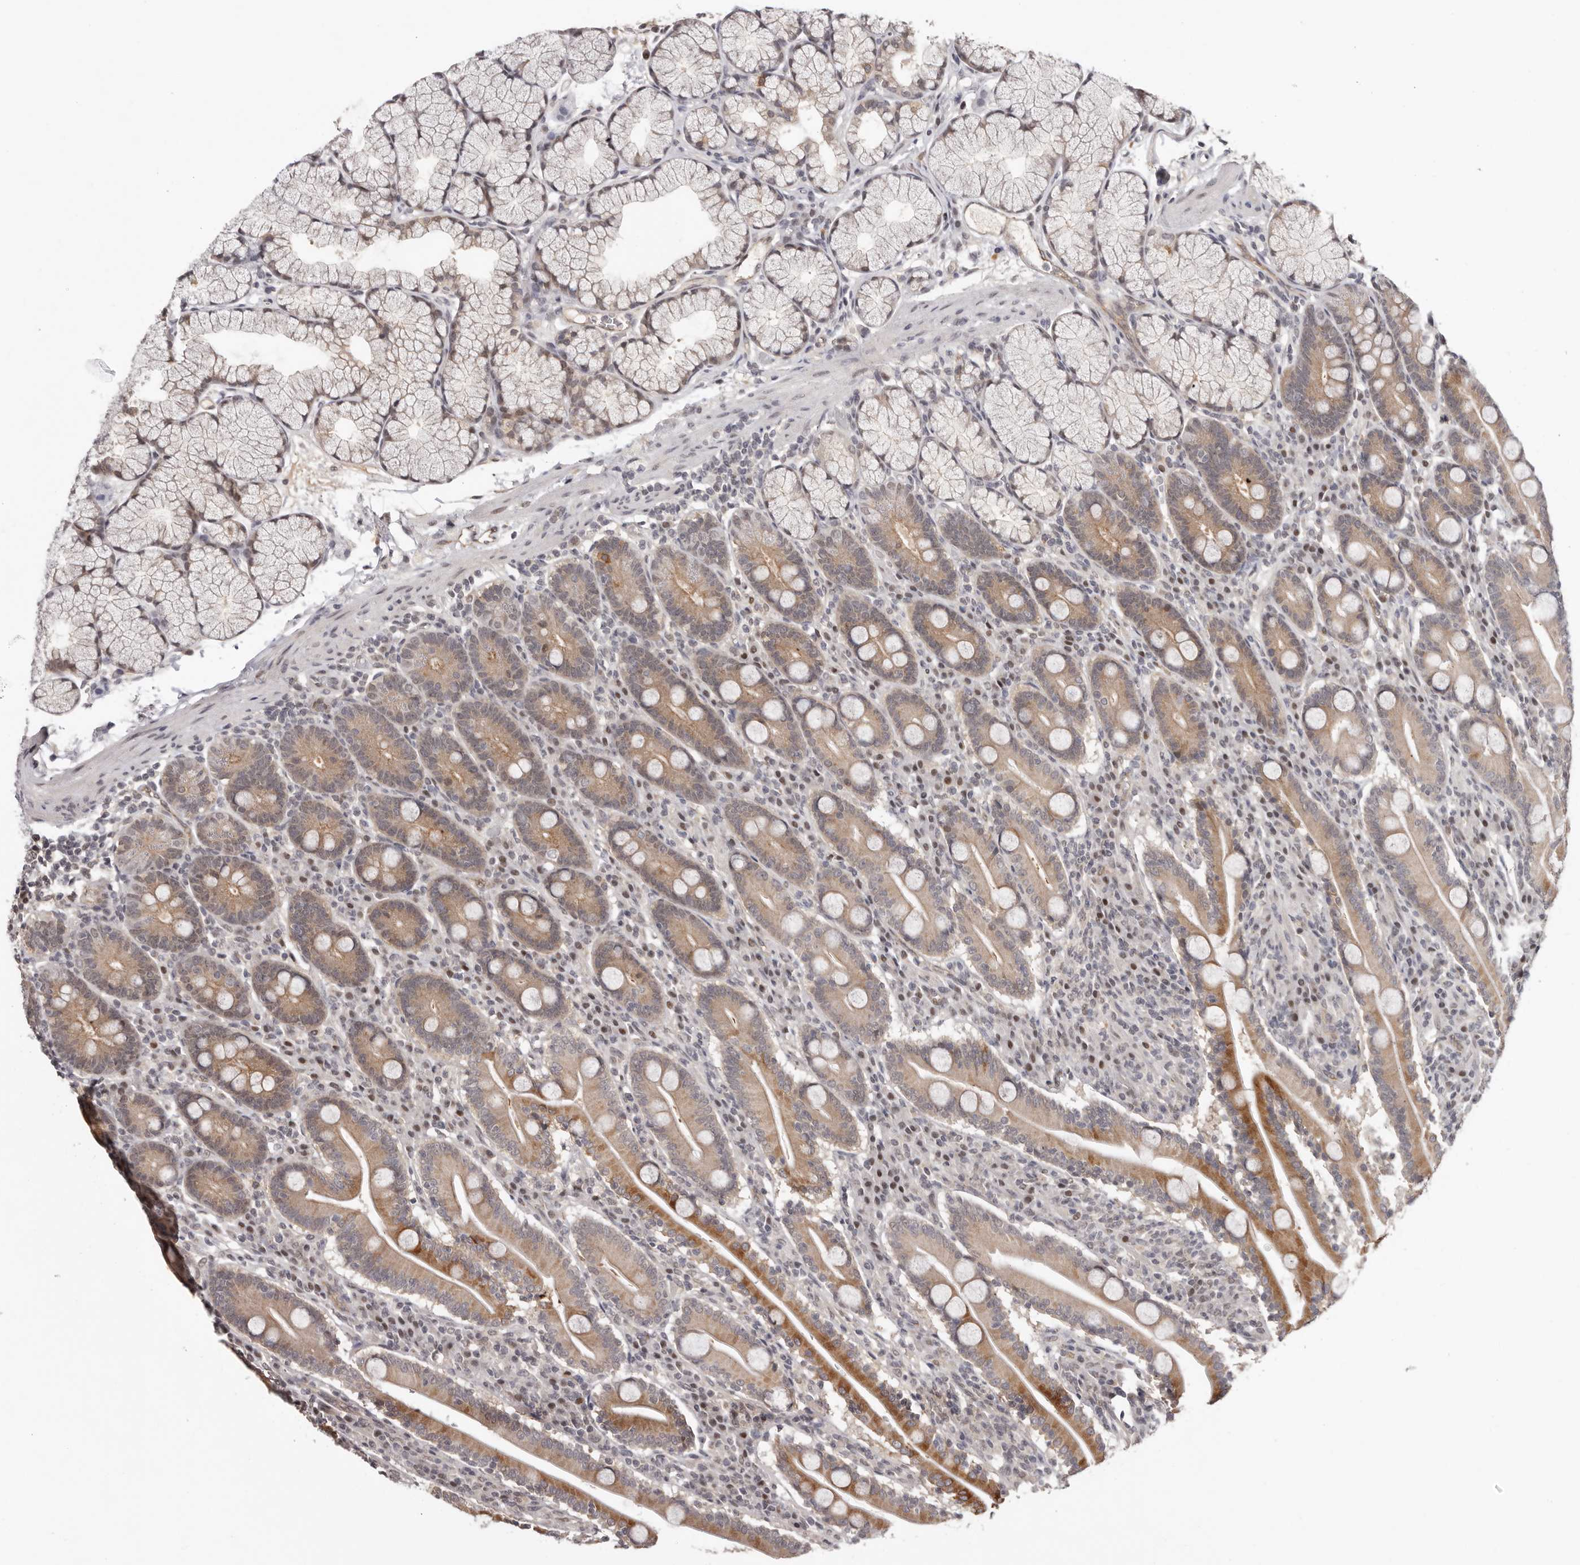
{"staining": {"intensity": "moderate", "quantity": ">75%", "location": "cytoplasmic/membranous"}, "tissue": "duodenum", "cell_type": "Glandular cells", "image_type": "normal", "snomed": [{"axis": "morphology", "description": "Normal tissue, NOS"}, {"axis": "topography", "description": "Duodenum"}], "caption": "Immunohistochemical staining of unremarkable human duodenum reveals medium levels of moderate cytoplasmic/membranous expression in approximately >75% of glandular cells. (brown staining indicates protein expression, while blue staining denotes nuclei).", "gene": "TBX5", "patient": {"sex": "male", "age": 35}}